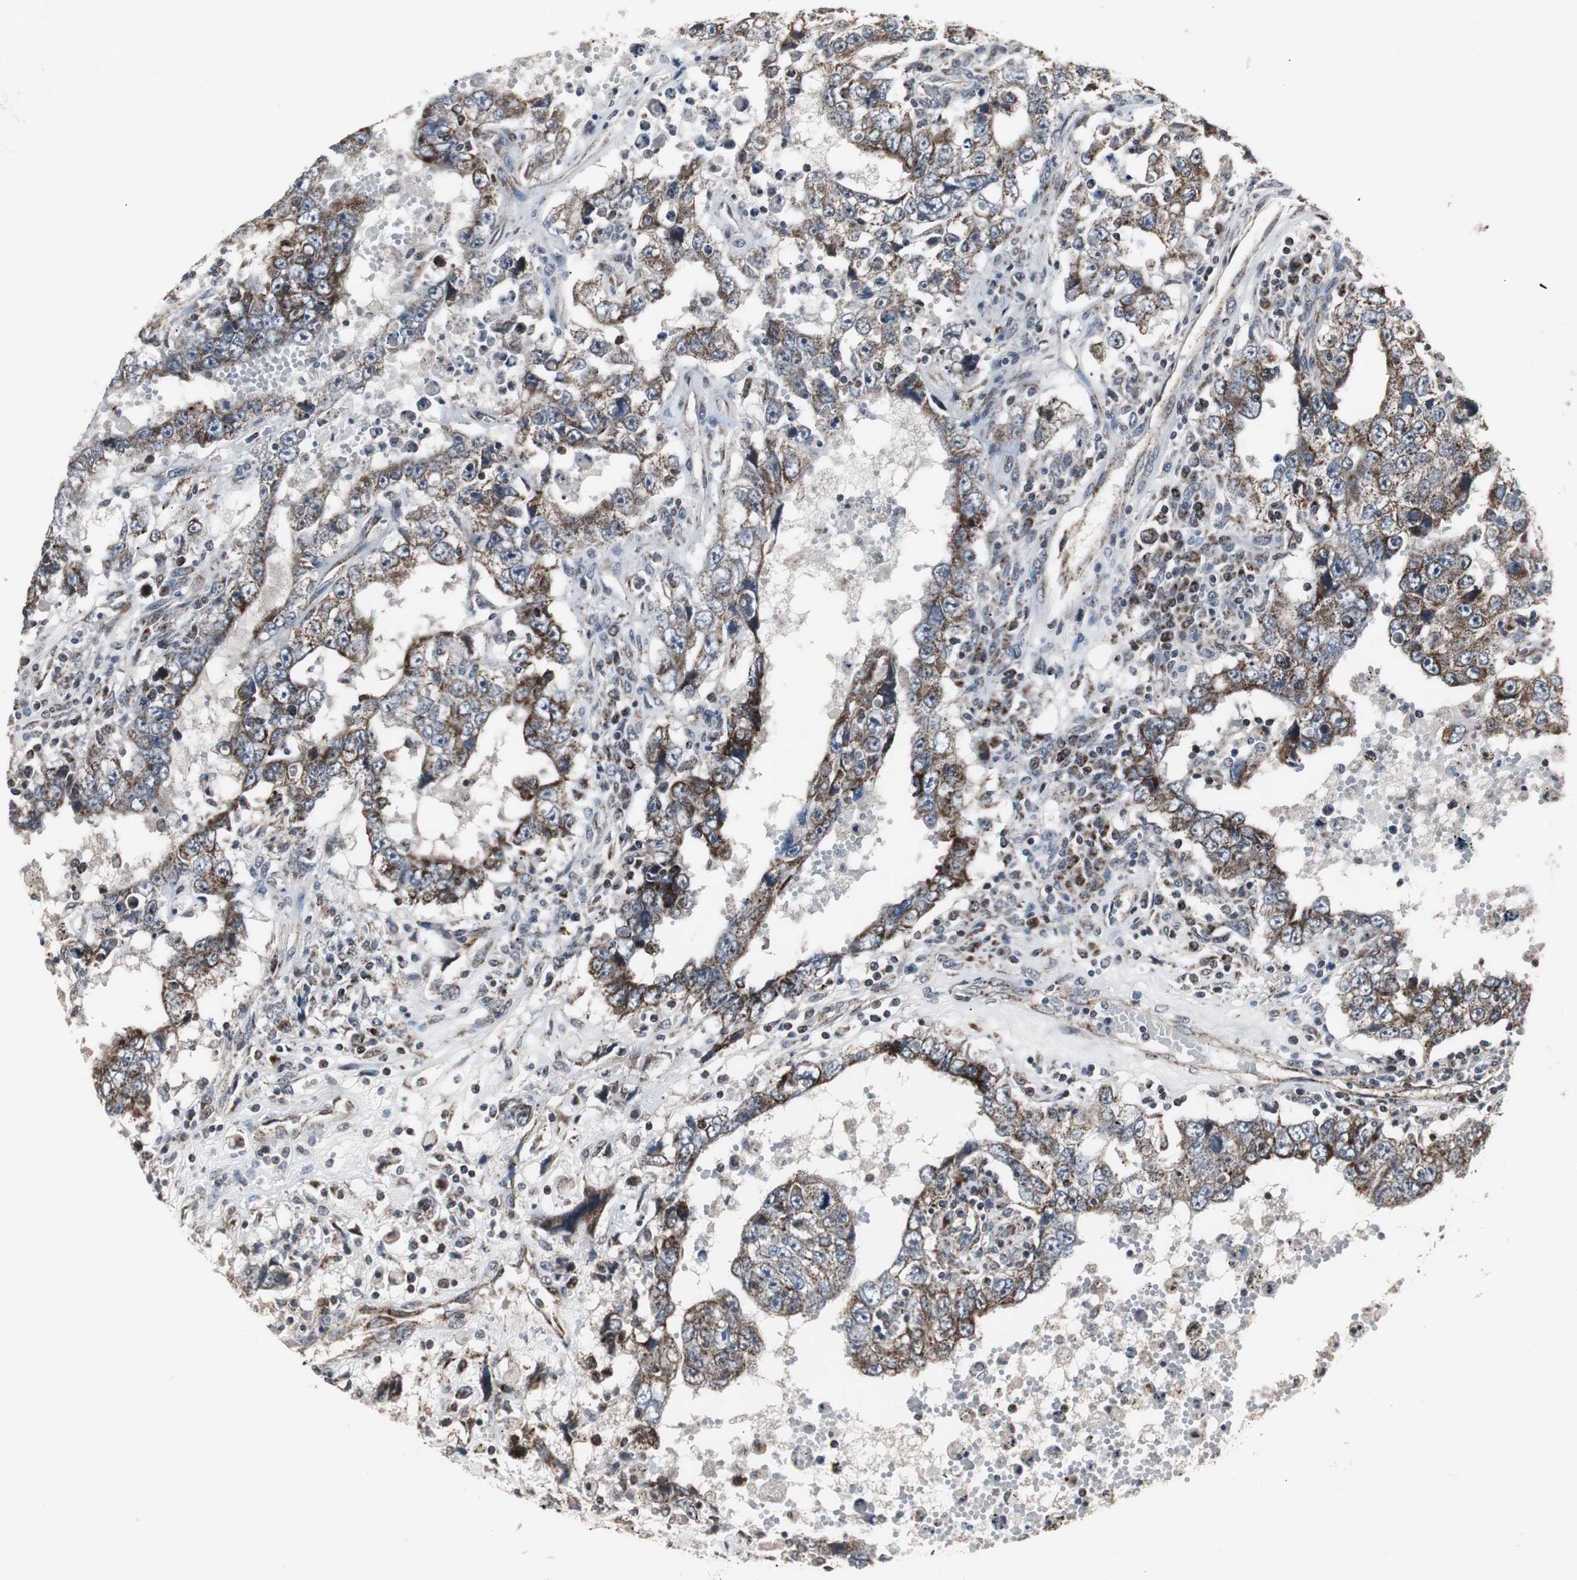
{"staining": {"intensity": "moderate", "quantity": ">75%", "location": "cytoplasmic/membranous"}, "tissue": "testis cancer", "cell_type": "Tumor cells", "image_type": "cancer", "snomed": [{"axis": "morphology", "description": "Carcinoma, Embryonal, NOS"}, {"axis": "topography", "description": "Testis"}], "caption": "High-power microscopy captured an IHC image of testis cancer (embryonal carcinoma), revealing moderate cytoplasmic/membranous staining in about >75% of tumor cells.", "gene": "MRPL40", "patient": {"sex": "male", "age": 26}}